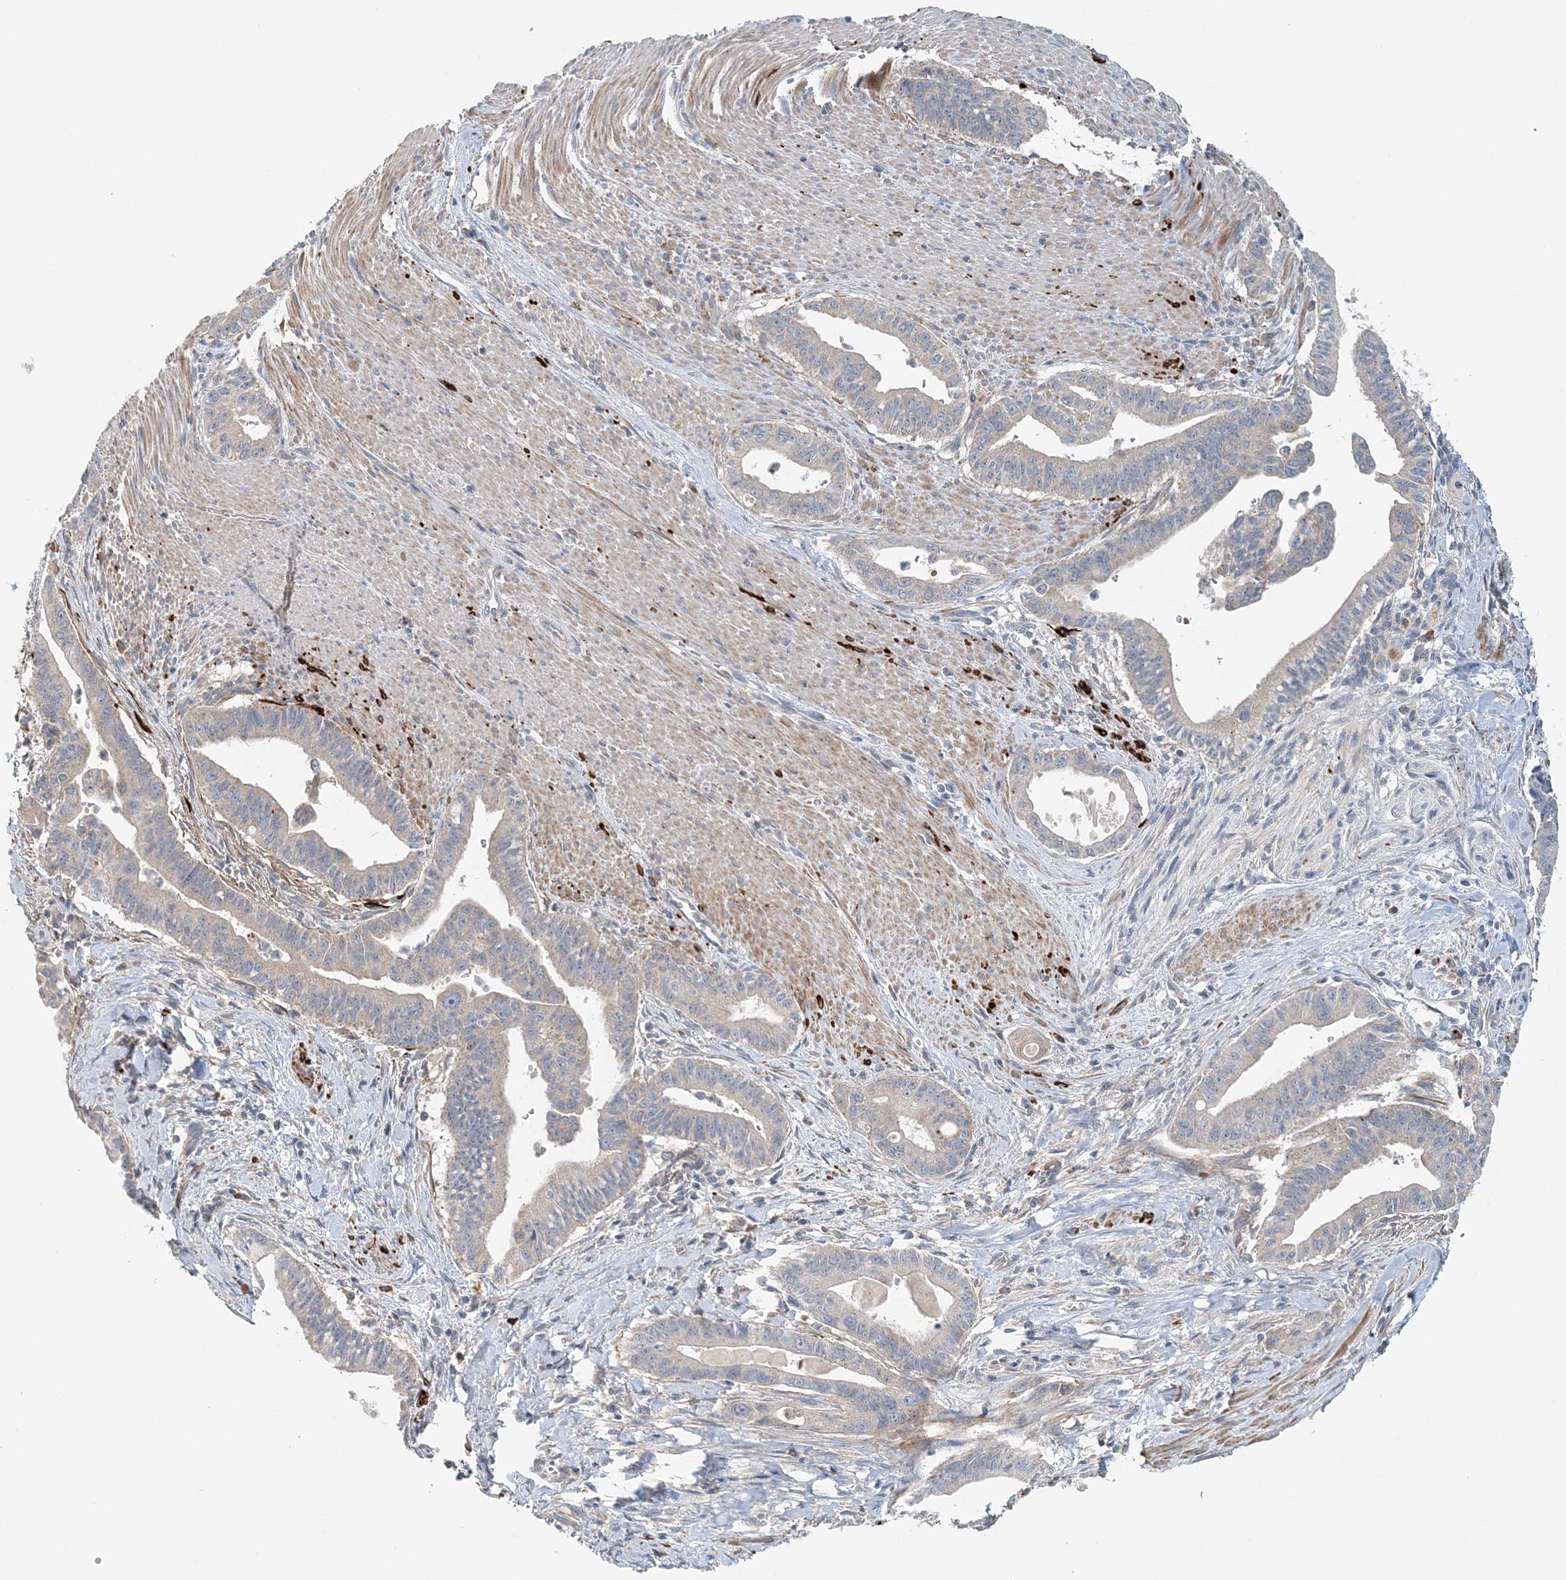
{"staining": {"intensity": "negative", "quantity": "none", "location": "none"}, "tissue": "pancreatic cancer", "cell_type": "Tumor cells", "image_type": "cancer", "snomed": [{"axis": "morphology", "description": "Adenocarcinoma, NOS"}, {"axis": "topography", "description": "Pancreas"}], "caption": "IHC photomicrograph of neoplastic tissue: pancreatic cancer (adenocarcinoma) stained with DAB (3,3'-diaminobenzidine) displays no significant protein positivity in tumor cells.", "gene": "TTI1", "patient": {"sex": "male", "age": 70}}